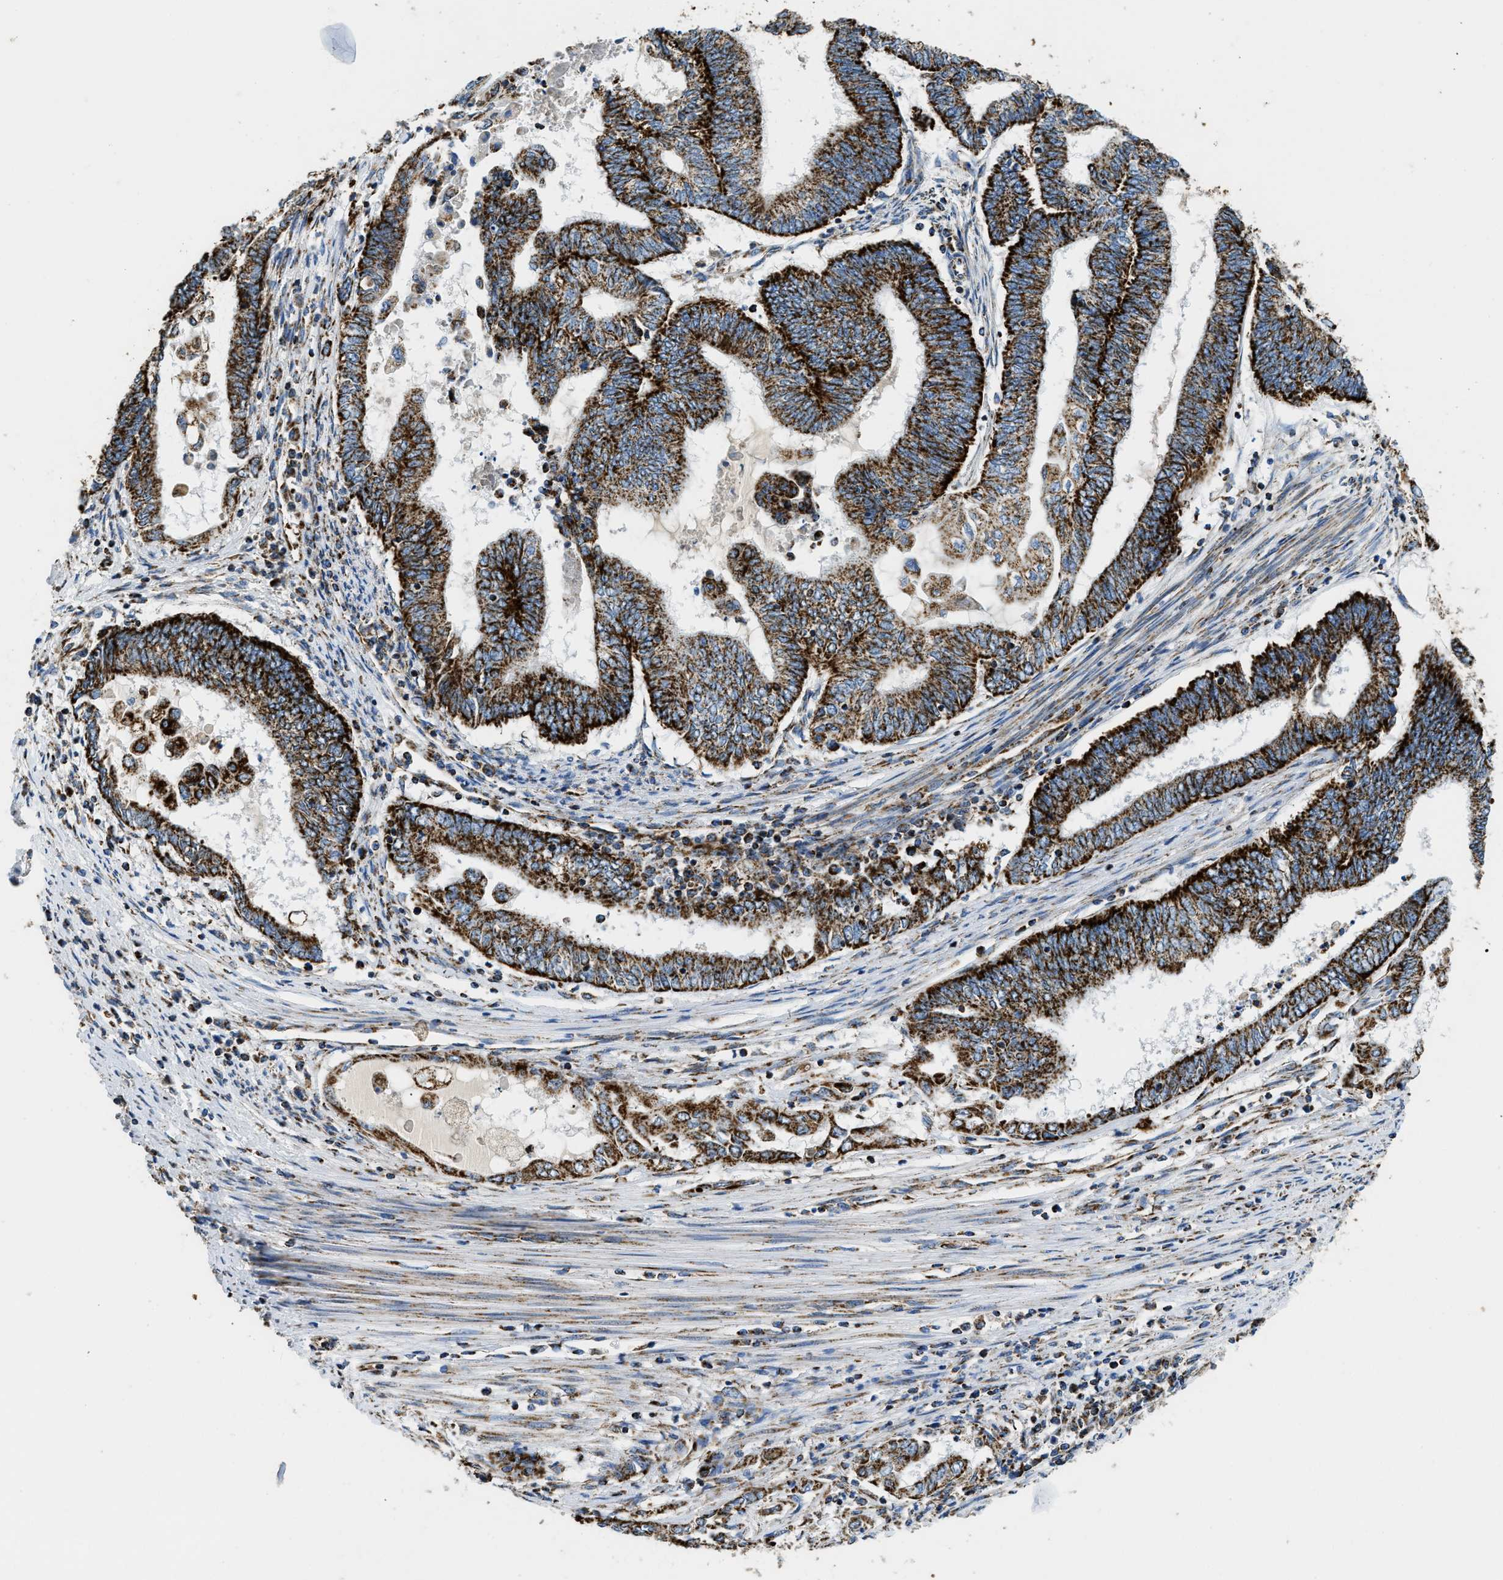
{"staining": {"intensity": "strong", "quantity": ">75%", "location": "cytoplasmic/membranous"}, "tissue": "endometrial cancer", "cell_type": "Tumor cells", "image_type": "cancer", "snomed": [{"axis": "morphology", "description": "Adenocarcinoma, NOS"}, {"axis": "topography", "description": "Uterus"}, {"axis": "topography", "description": "Endometrium"}], "caption": "DAB immunohistochemical staining of endometrial adenocarcinoma displays strong cytoplasmic/membranous protein staining in approximately >75% of tumor cells.", "gene": "STK33", "patient": {"sex": "female", "age": 70}}